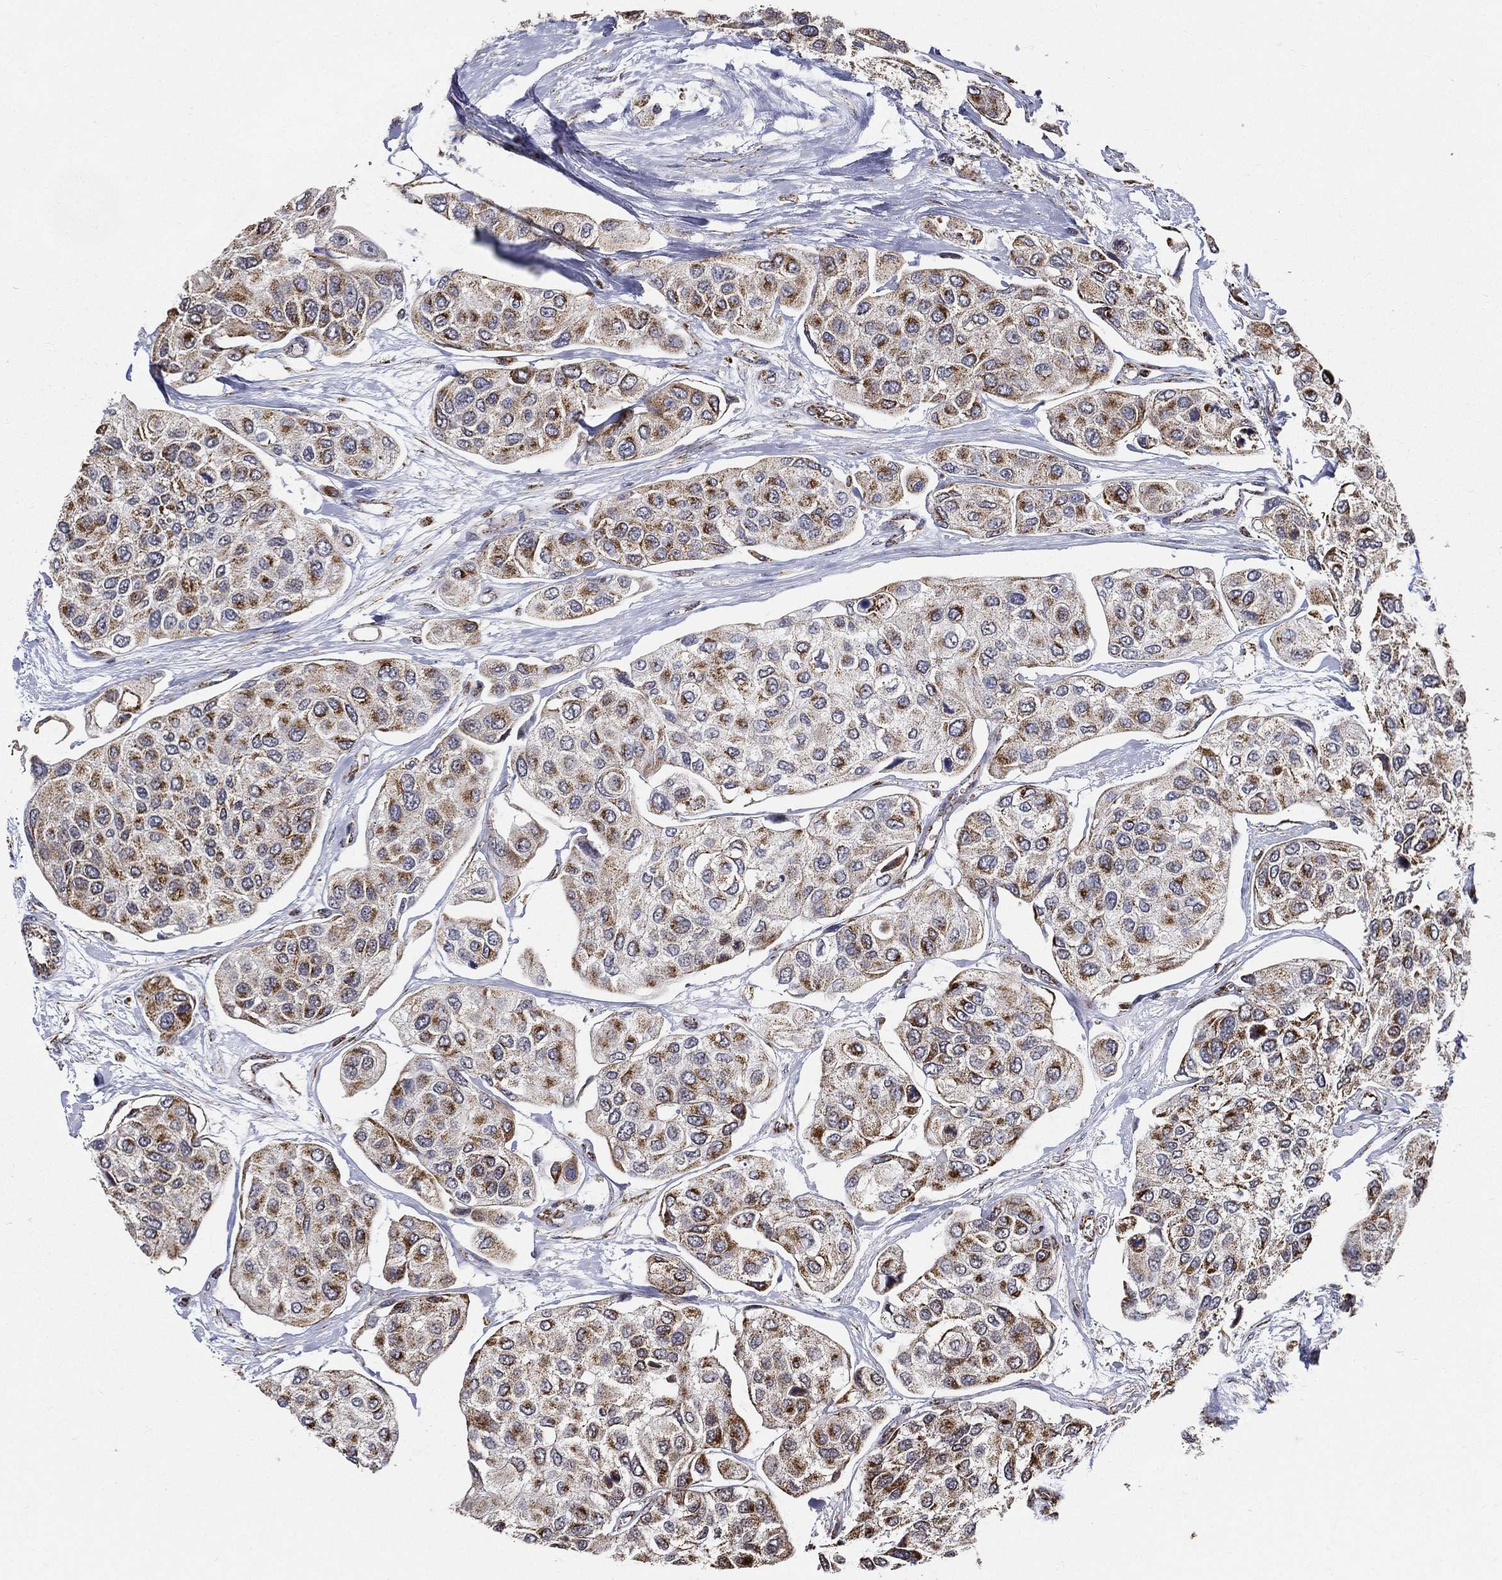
{"staining": {"intensity": "moderate", "quantity": "<25%", "location": "cytoplasmic/membranous"}, "tissue": "urothelial cancer", "cell_type": "Tumor cells", "image_type": "cancer", "snomed": [{"axis": "morphology", "description": "Urothelial carcinoma, High grade"}, {"axis": "topography", "description": "Urinary bladder"}], "caption": "A brown stain labels moderate cytoplasmic/membranous staining of a protein in high-grade urothelial carcinoma tumor cells. The staining was performed using DAB to visualize the protein expression in brown, while the nuclei were stained in blue with hematoxylin (Magnification: 20x).", "gene": "NDUFAB1", "patient": {"sex": "male", "age": 77}}